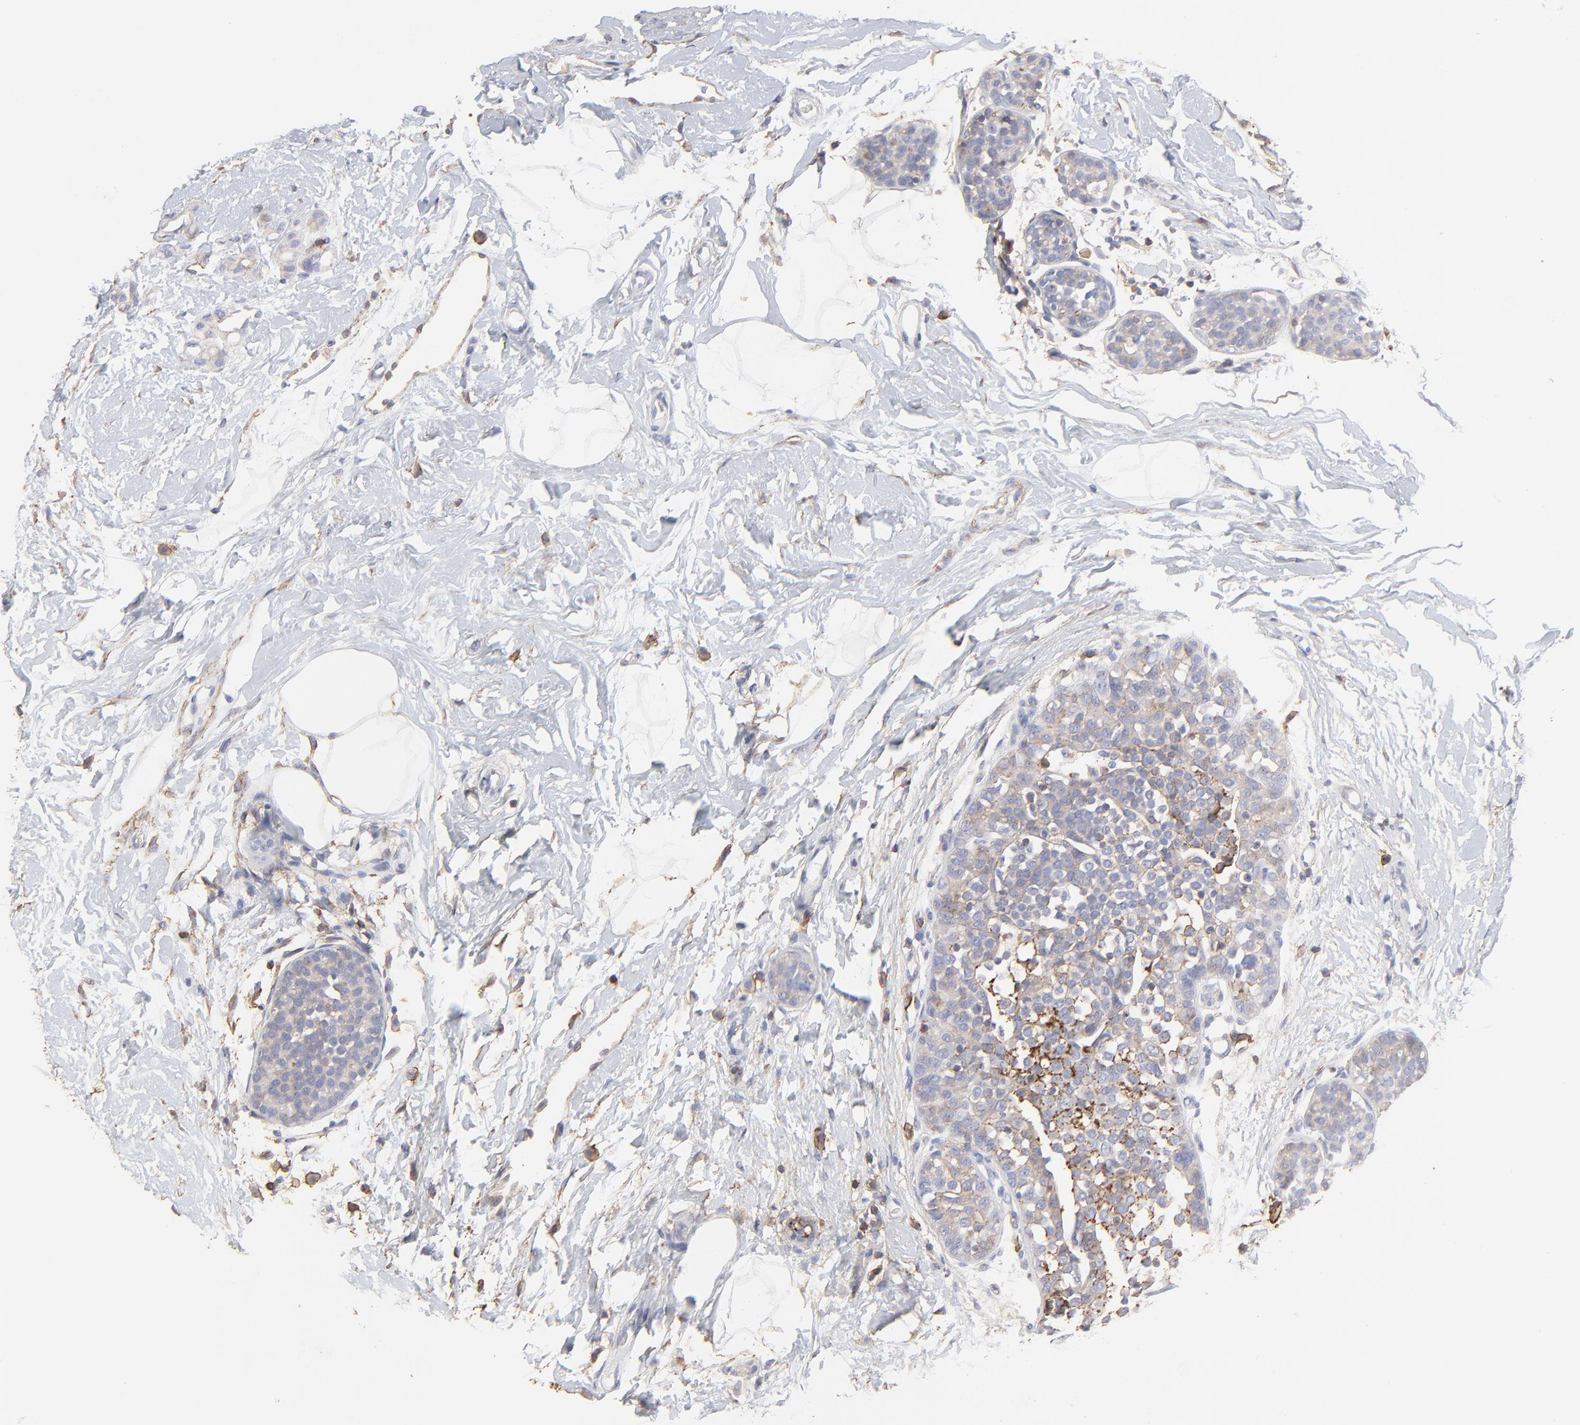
{"staining": {"intensity": "weak", "quantity": "25%-75%", "location": "cytoplasmic/membranous"}, "tissue": "breast cancer", "cell_type": "Tumor cells", "image_type": "cancer", "snomed": [{"axis": "morphology", "description": "Lobular carcinoma, in situ"}, {"axis": "morphology", "description": "Lobular carcinoma"}, {"axis": "topography", "description": "Breast"}], "caption": "Weak cytoplasmic/membranous protein positivity is seen in approximately 25%-75% of tumor cells in breast cancer.", "gene": "ANXA6", "patient": {"sex": "female", "age": 41}}